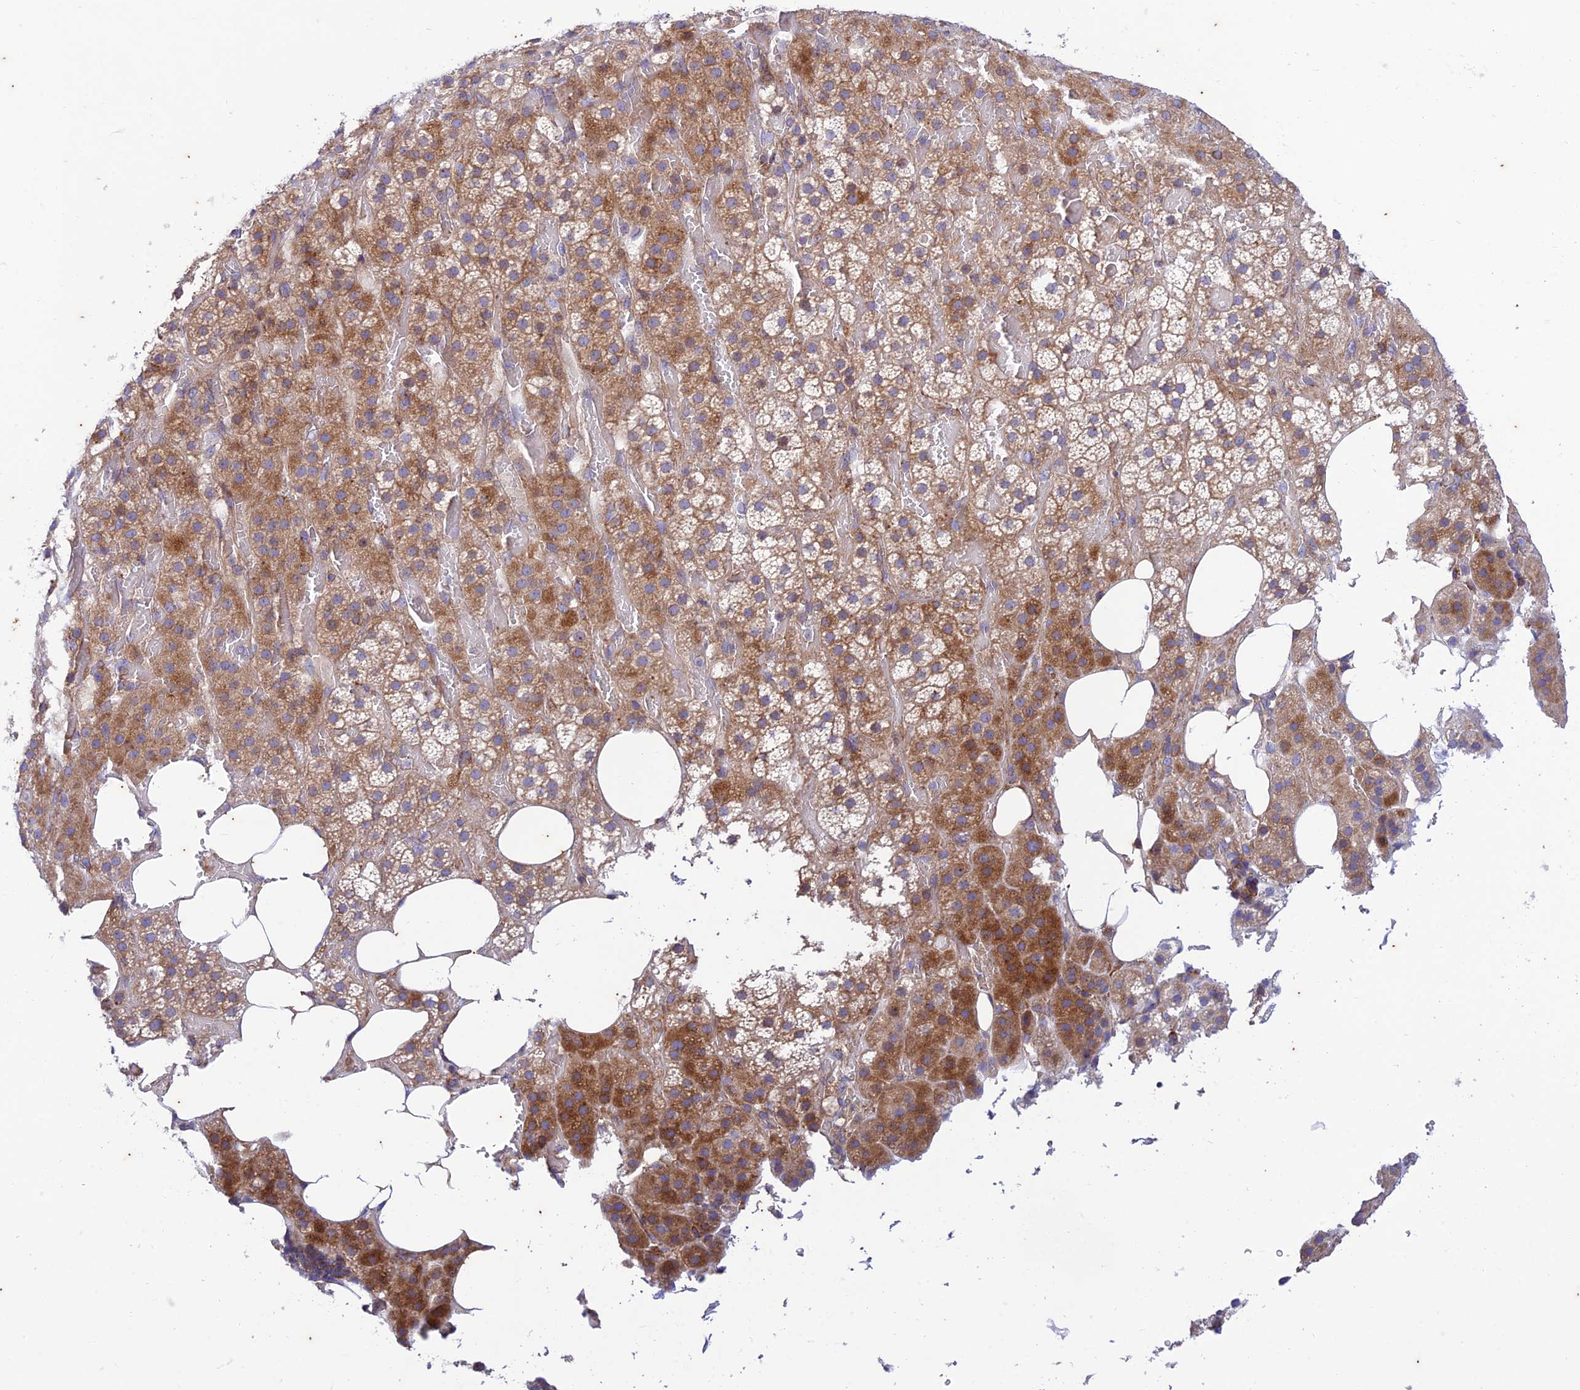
{"staining": {"intensity": "moderate", "quantity": "25%-75%", "location": "cytoplasmic/membranous"}, "tissue": "adrenal gland", "cell_type": "Glandular cells", "image_type": "normal", "snomed": [{"axis": "morphology", "description": "Normal tissue, NOS"}, {"axis": "topography", "description": "Adrenal gland"}], "caption": "Immunohistochemistry histopathology image of unremarkable adrenal gland: human adrenal gland stained using IHC exhibits medium levels of moderate protein expression localized specifically in the cytoplasmic/membranous of glandular cells, appearing as a cytoplasmic/membranous brown color.", "gene": "PIMREG", "patient": {"sex": "female", "age": 59}}